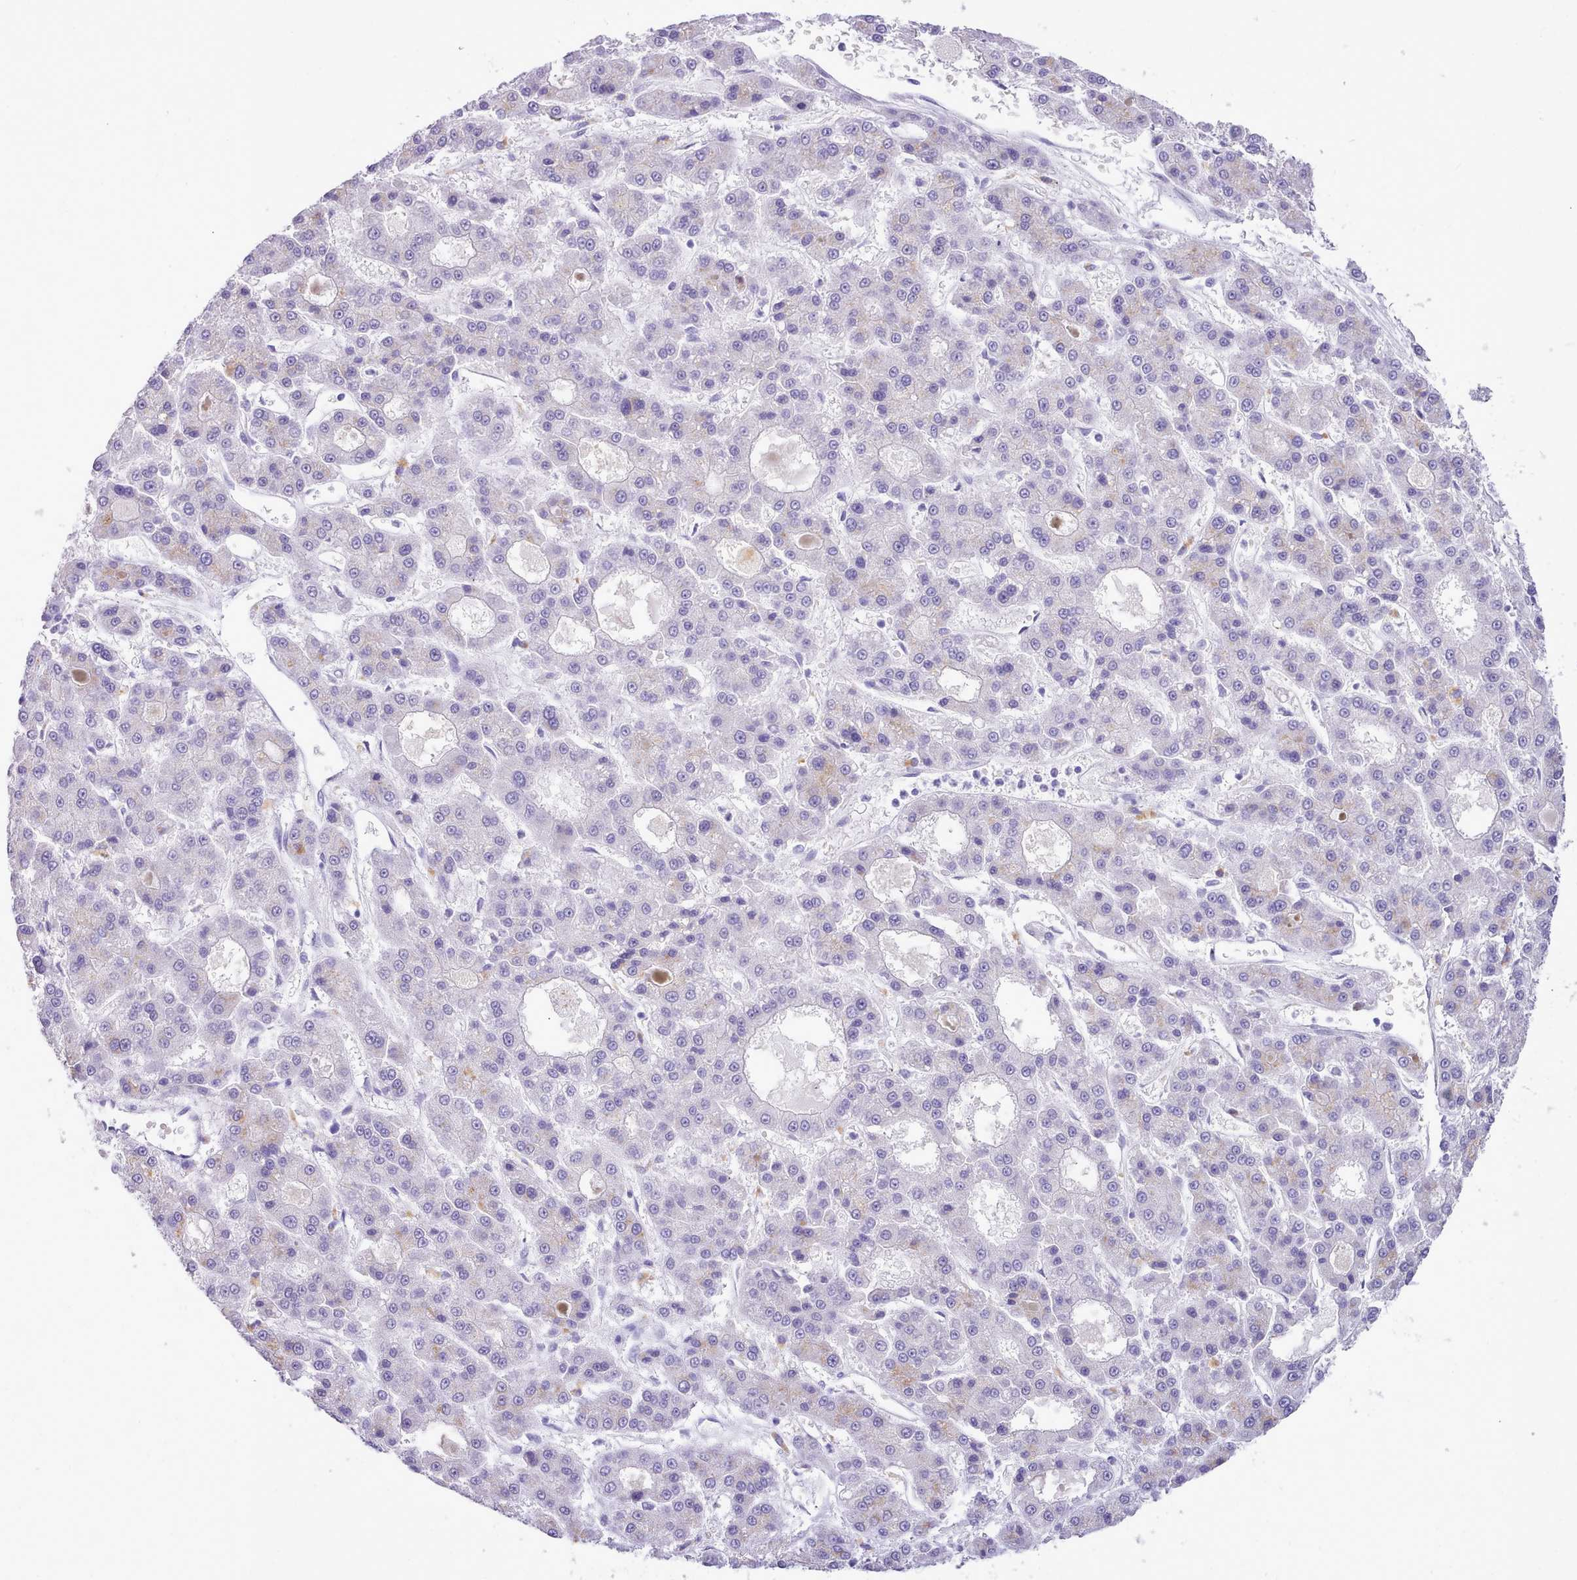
{"staining": {"intensity": "negative", "quantity": "none", "location": "none"}, "tissue": "liver cancer", "cell_type": "Tumor cells", "image_type": "cancer", "snomed": [{"axis": "morphology", "description": "Carcinoma, Hepatocellular, NOS"}, {"axis": "topography", "description": "Liver"}], "caption": "The IHC micrograph has no significant expression in tumor cells of liver hepatocellular carcinoma tissue.", "gene": "LRRC37A", "patient": {"sex": "male", "age": 70}}